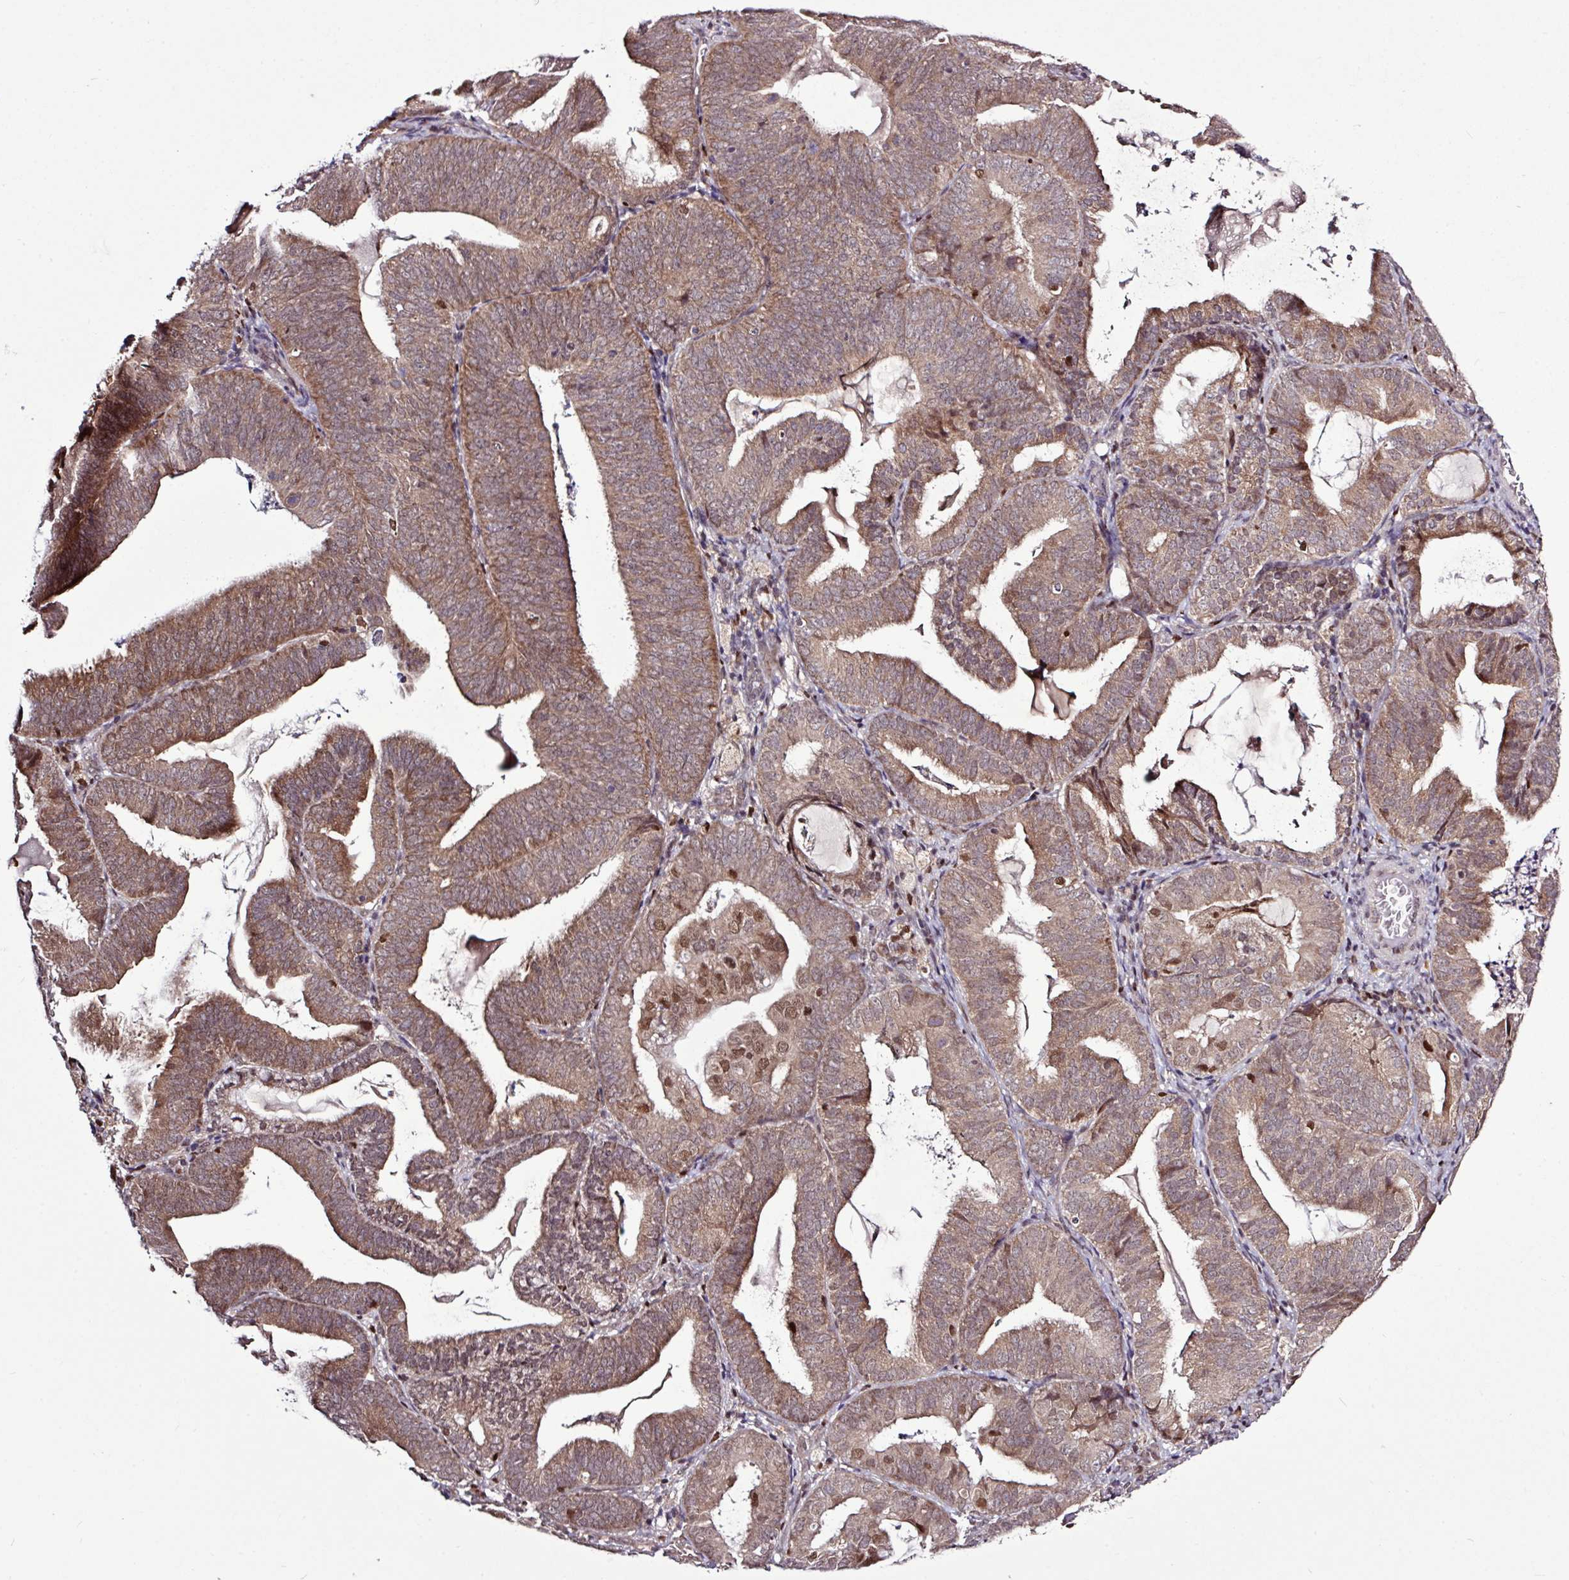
{"staining": {"intensity": "strong", "quantity": "25%-75%", "location": "cytoplasmic/membranous,nuclear"}, "tissue": "endometrial cancer", "cell_type": "Tumor cells", "image_type": "cancer", "snomed": [{"axis": "morphology", "description": "Adenocarcinoma, NOS"}, {"axis": "topography", "description": "Endometrium"}], "caption": "Protein expression analysis of endometrial cancer reveals strong cytoplasmic/membranous and nuclear expression in approximately 25%-75% of tumor cells.", "gene": "SKIC2", "patient": {"sex": "female", "age": 80}}